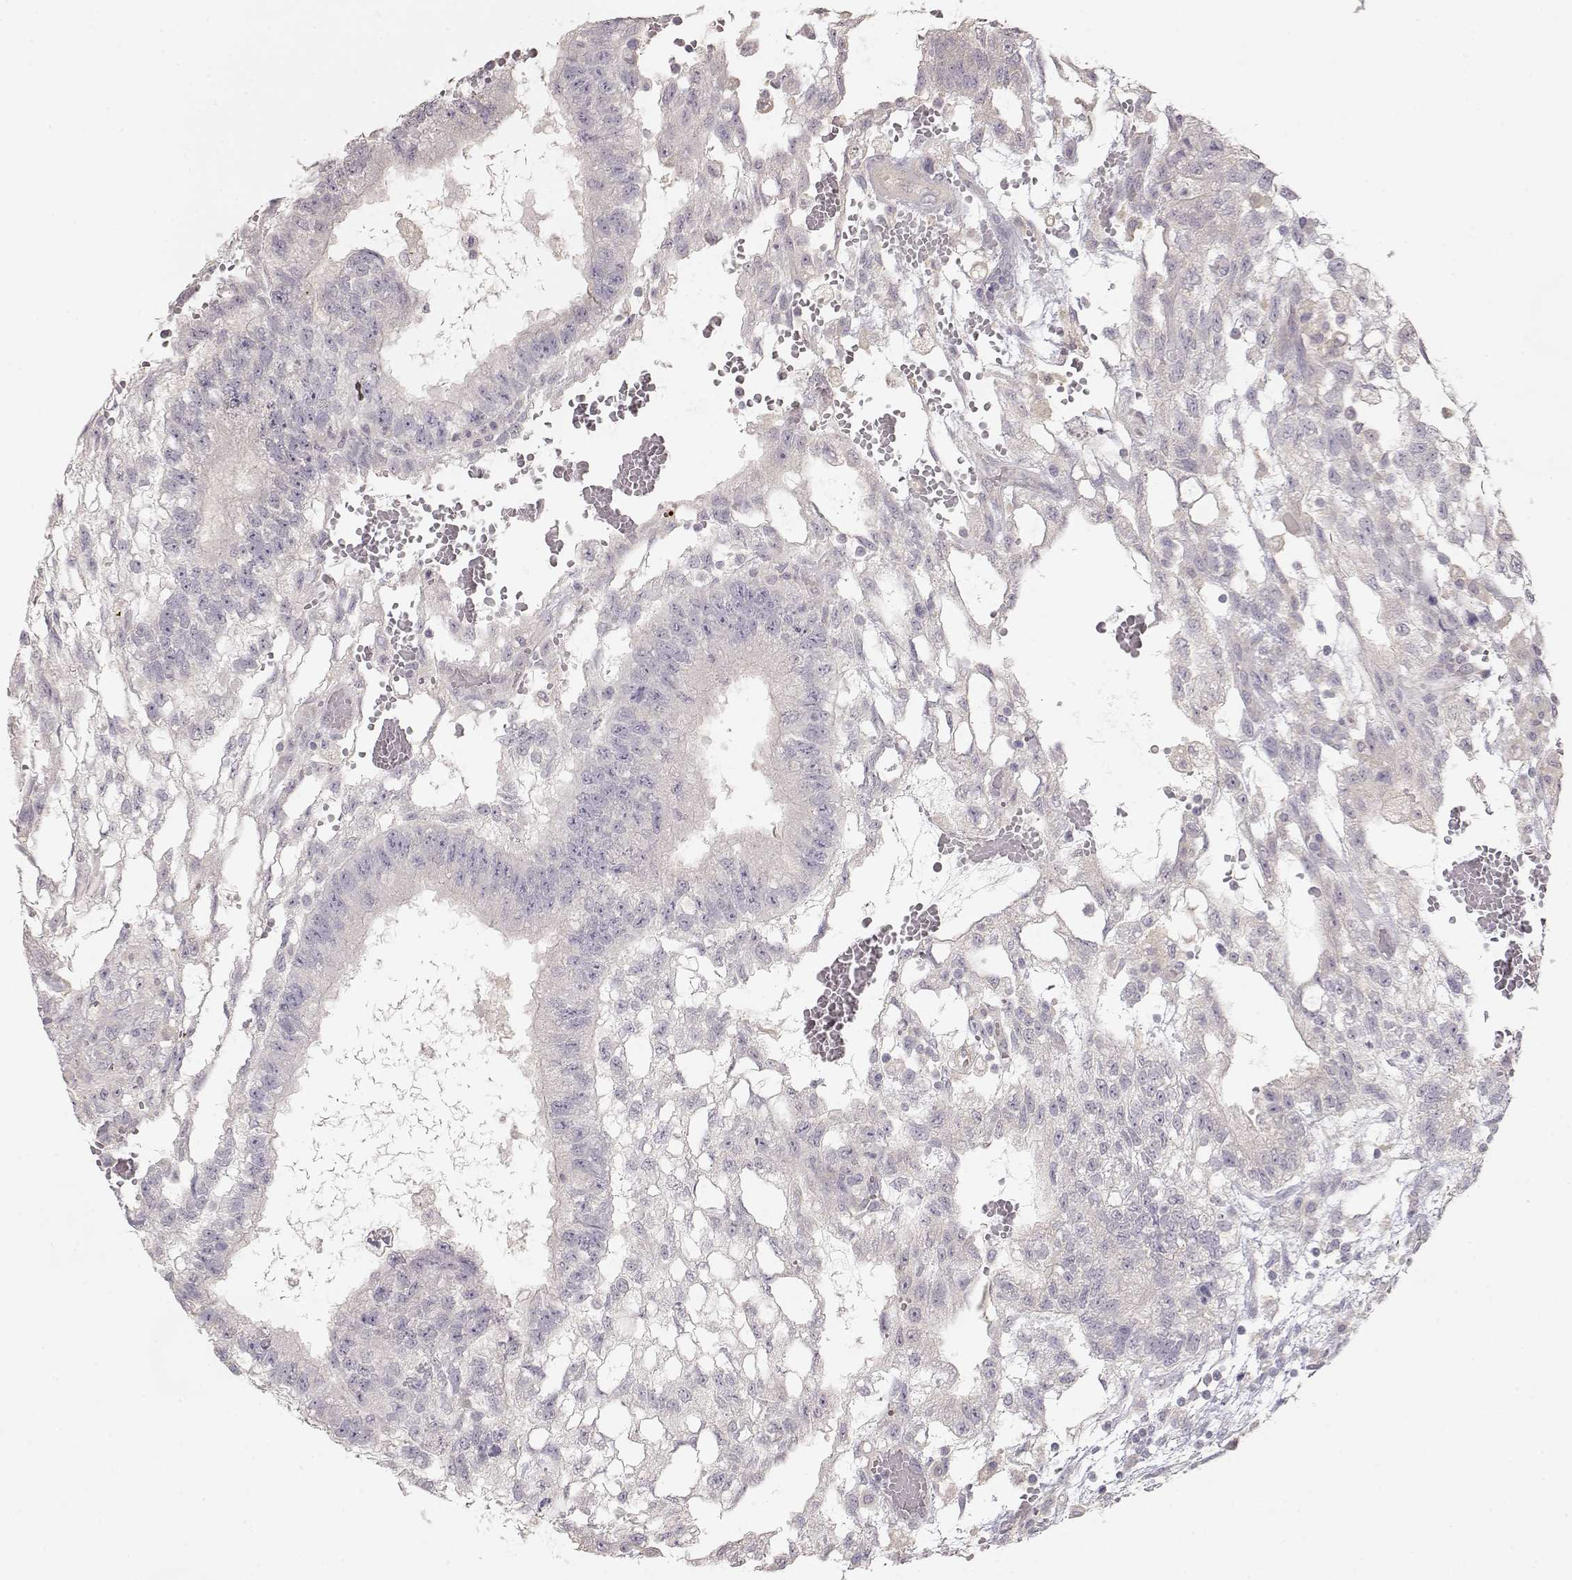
{"staining": {"intensity": "negative", "quantity": "none", "location": "none"}, "tissue": "testis cancer", "cell_type": "Tumor cells", "image_type": "cancer", "snomed": [{"axis": "morphology", "description": "Carcinoma, Embryonal, NOS"}, {"axis": "topography", "description": "Testis"}], "caption": "Protein analysis of embryonal carcinoma (testis) exhibits no significant positivity in tumor cells.", "gene": "ARHGAP8", "patient": {"sex": "male", "age": 32}}